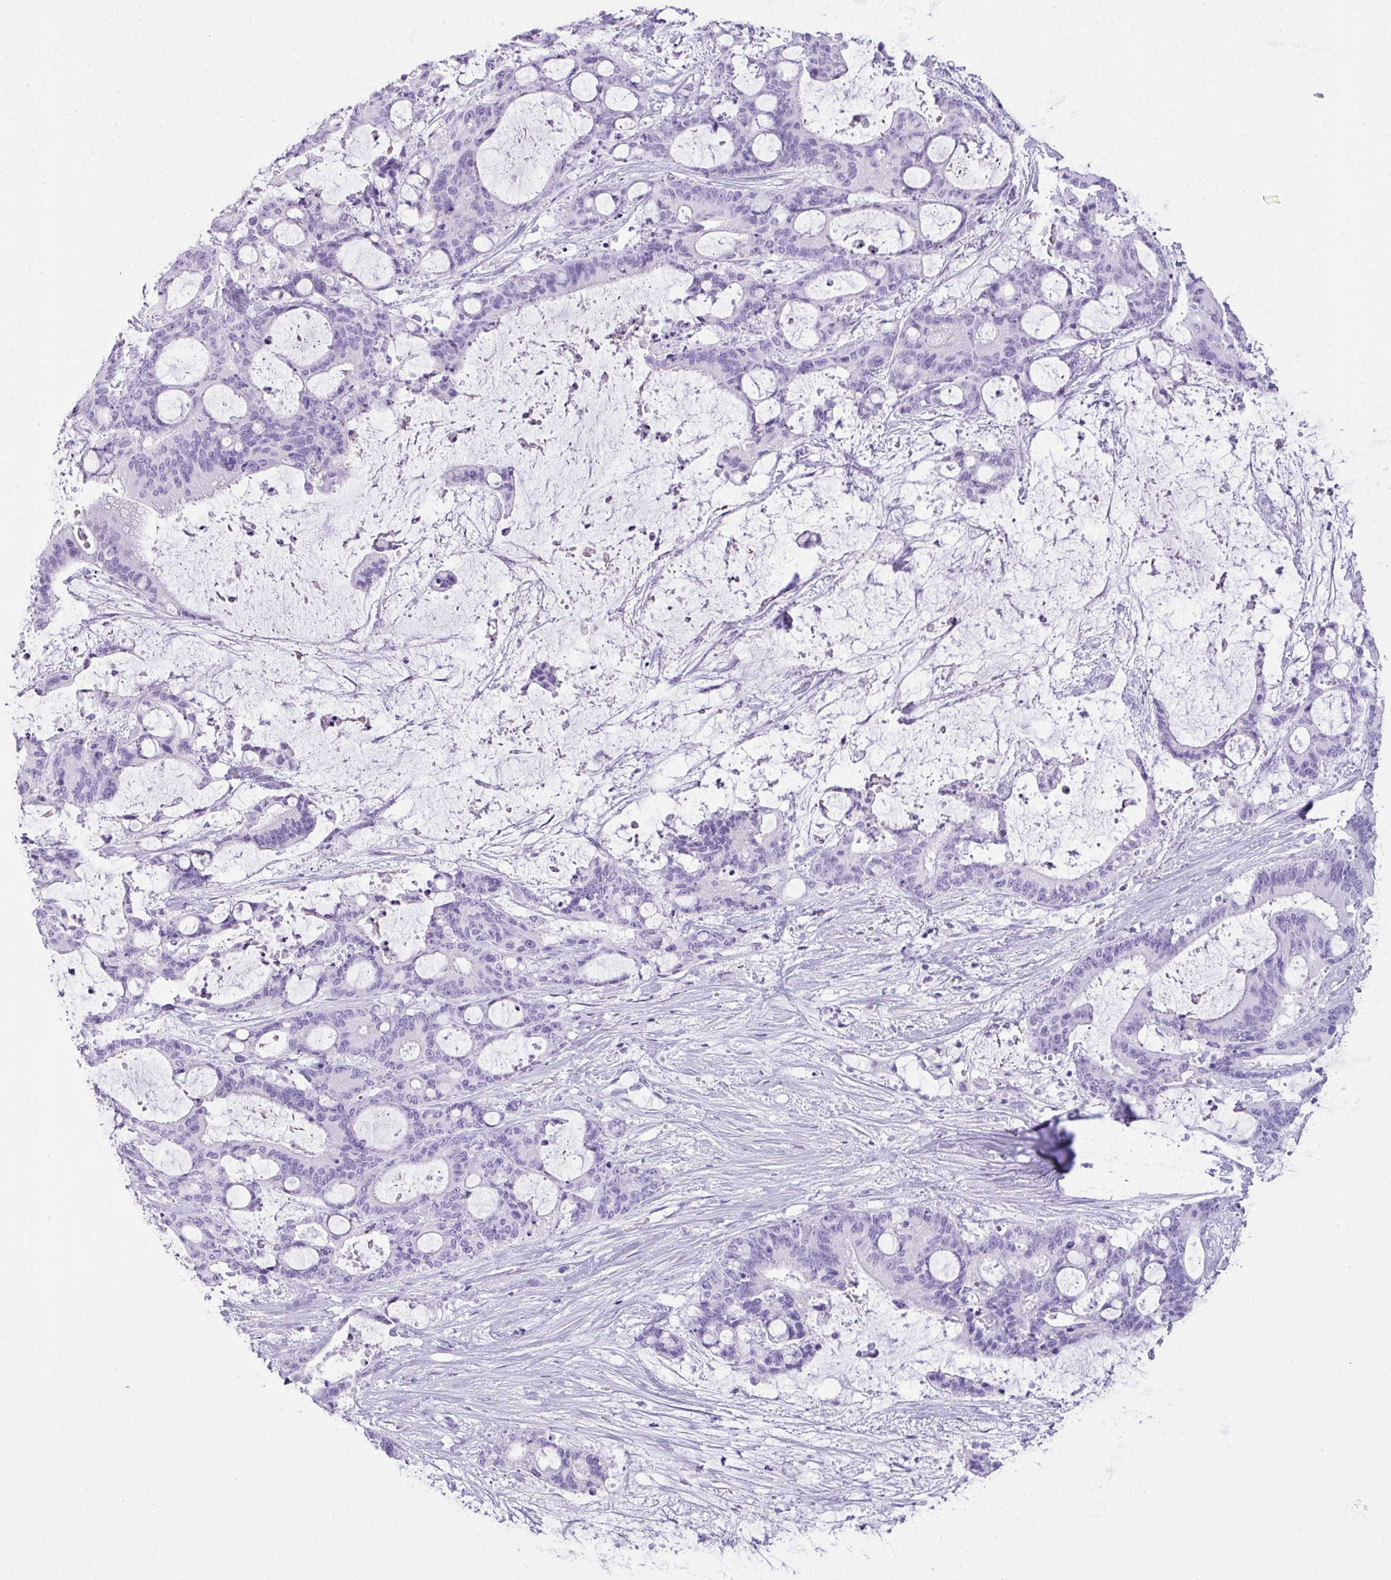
{"staining": {"intensity": "negative", "quantity": "none", "location": "none"}, "tissue": "liver cancer", "cell_type": "Tumor cells", "image_type": "cancer", "snomed": [{"axis": "morphology", "description": "Normal tissue, NOS"}, {"axis": "morphology", "description": "Cholangiocarcinoma"}, {"axis": "topography", "description": "Liver"}, {"axis": "topography", "description": "Peripheral nerve tissue"}], "caption": "Photomicrograph shows no protein positivity in tumor cells of liver cancer (cholangiocarcinoma) tissue. Brightfield microscopy of immunohistochemistry stained with DAB (brown) and hematoxylin (blue), captured at high magnification.", "gene": "TNP1", "patient": {"sex": "female", "age": 73}}